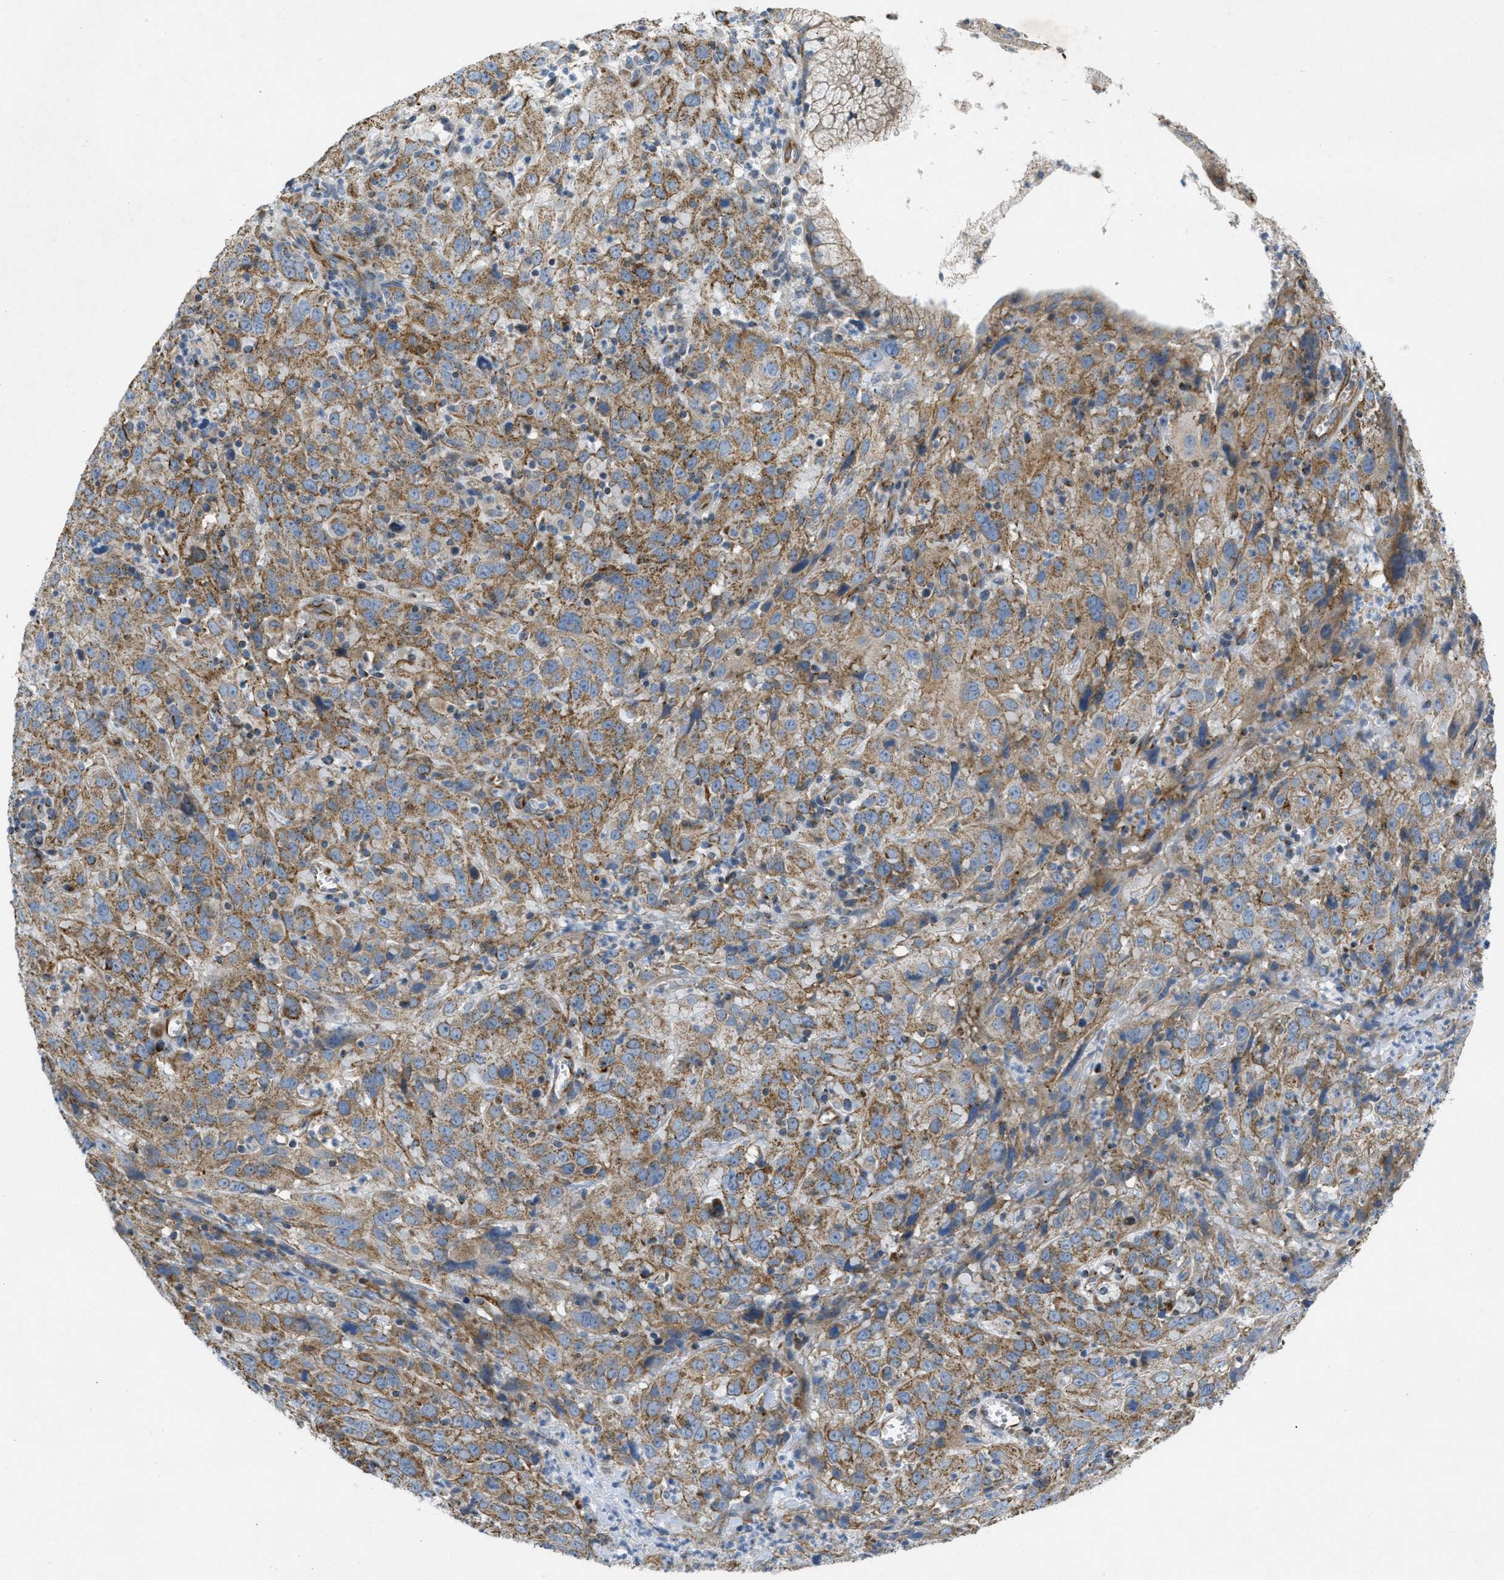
{"staining": {"intensity": "moderate", "quantity": "25%-75%", "location": "cytoplasmic/membranous"}, "tissue": "cervical cancer", "cell_type": "Tumor cells", "image_type": "cancer", "snomed": [{"axis": "morphology", "description": "Squamous cell carcinoma, NOS"}, {"axis": "topography", "description": "Cervix"}], "caption": "A histopathology image of human cervical cancer (squamous cell carcinoma) stained for a protein demonstrates moderate cytoplasmic/membranous brown staining in tumor cells.", "gene": "BTN3A1", "patient": {"sex": "female", "age": 32}}